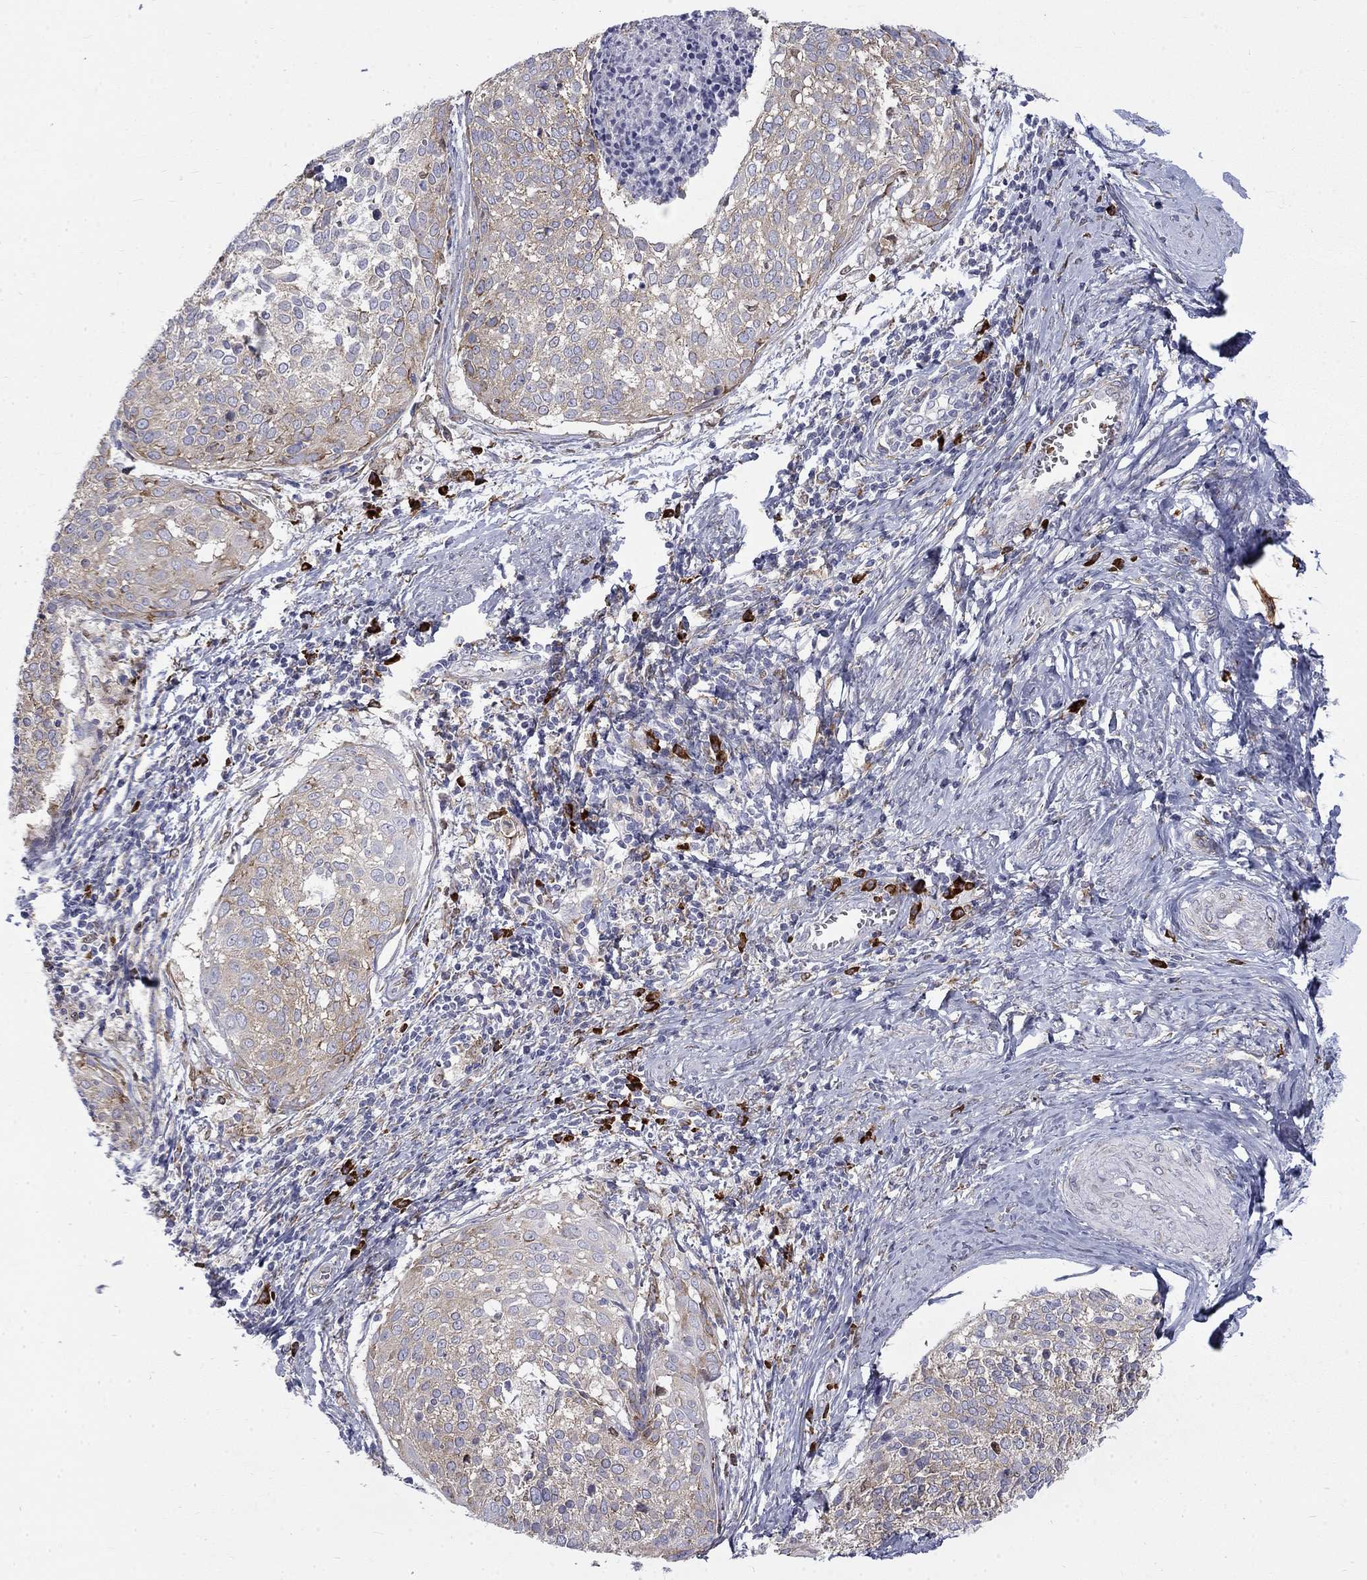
{"staining": {"intensity": "weak", "quantity": "25%-75%", "location": "cytoplasmic/membranous"}, "tissue": "cervical cancer", "cell_type": "Tumor cells", "image_type": "cancer", "snomed": [{"axis": "morphology", "description": "Squamous cell carcinoma, NOS"}, {"axis": "topography", "description": "Cervix"}], "caption": "Protein expression by immunohistochemistry (IHC) demonstrates weak cytoplasmic/membranous staining in about 25%-75% of tumor cells in cervical cancer. Nuclei are stained in blue.", "gene": "PABPC4", "patient": {"sex": "female", "age": 39}}